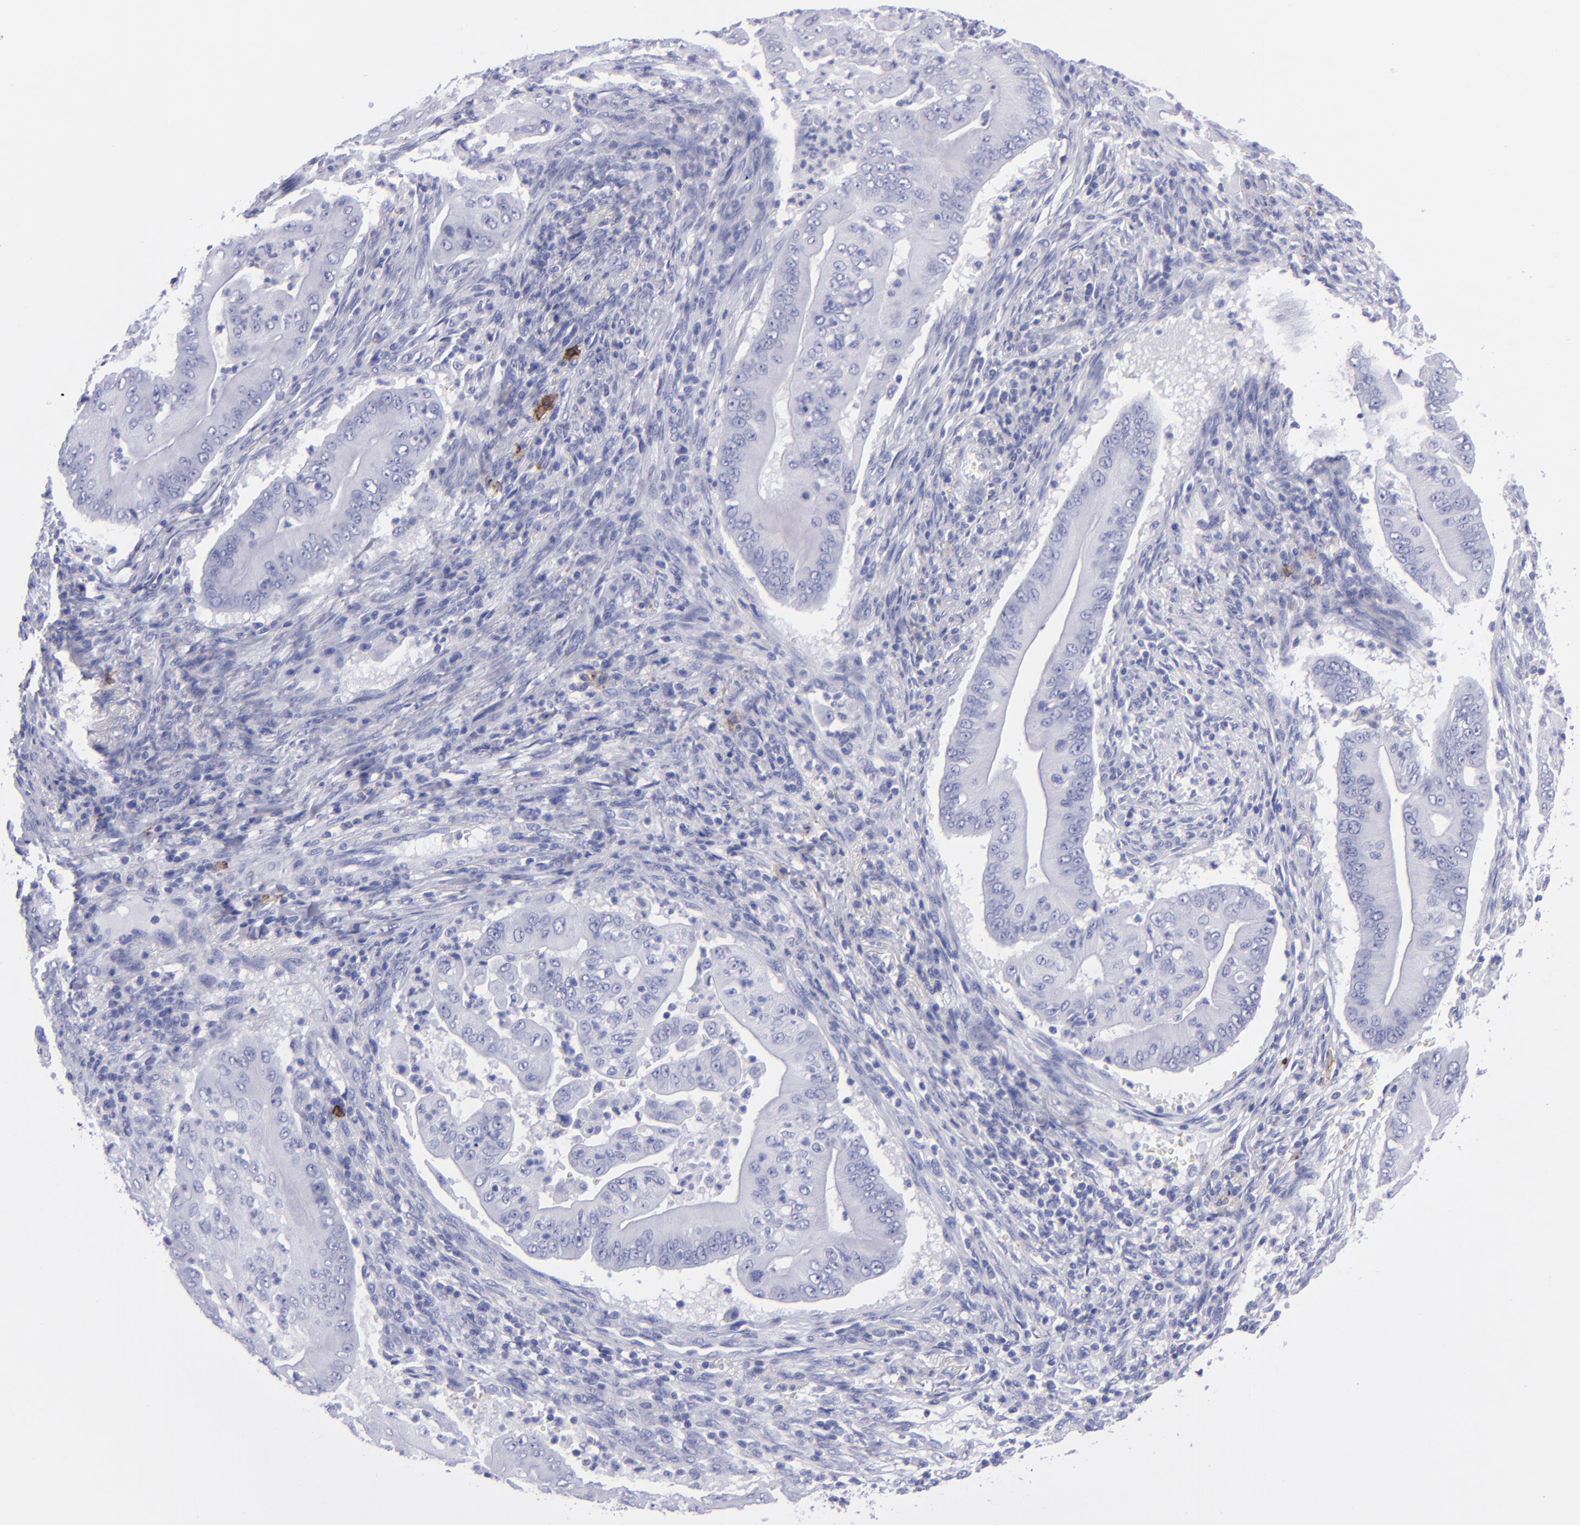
{"staining": {"intensity": "negative", "quantity": "none", "location": "none"}, "tissue": "pancreatic cancer", "cell_type": "Tumor cells", "image_type": "cancer", "snomed": [{"axis": "morphology", "description": "Adenocarcinoma, NOS"}, {"axis": "topography", "description": "Pancreas"}], "caption": "There is no significant staining in tumor cells of pancreatic cancer.", "gene": "CD38", "patient": {"sex": "male", "age": 62}}